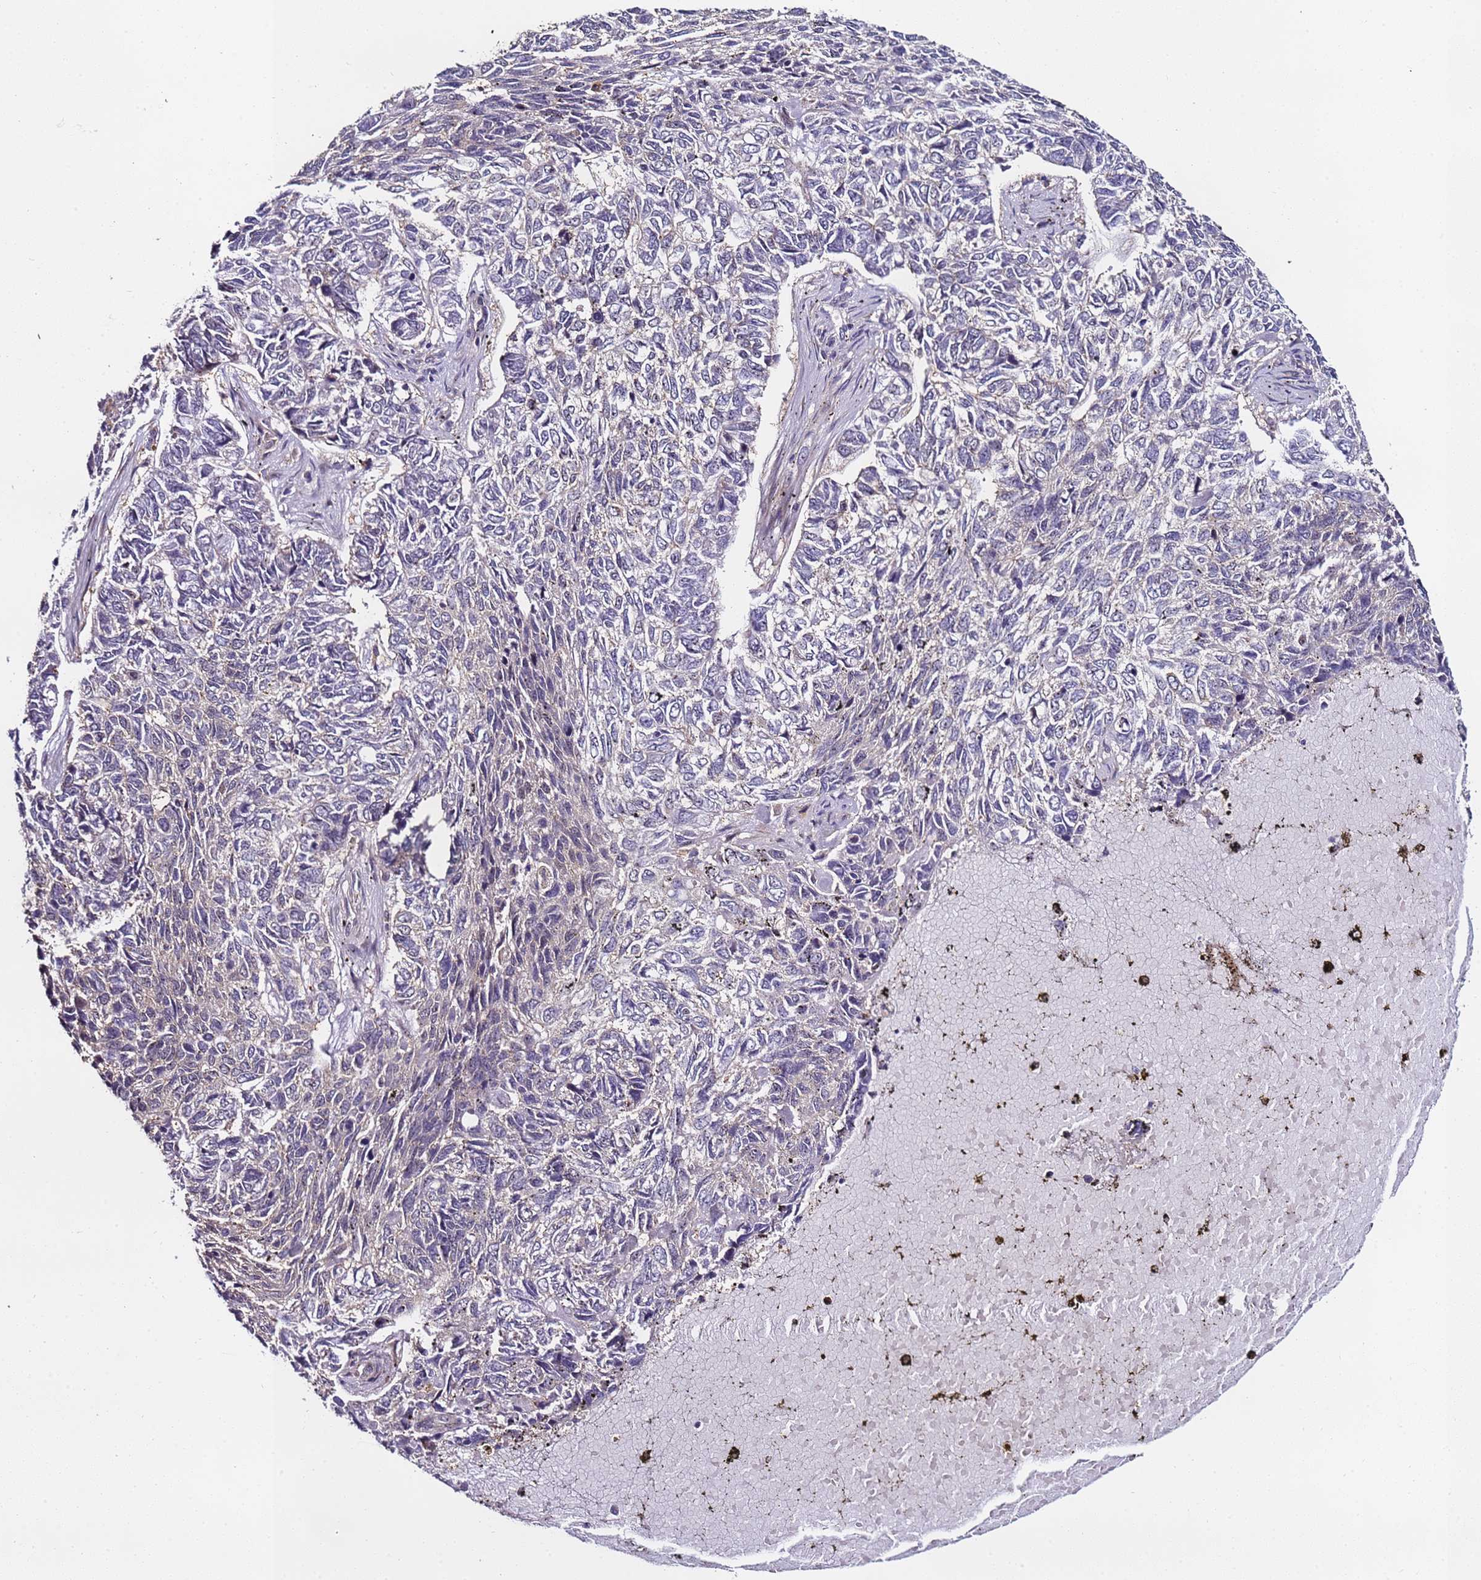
{"staining": {"intensity": "negative", "quantity": "none", "location": "none"}, "tissue": "skin cancer", "cell_type": "Tumor cells", "image_type": "cancer", "snomed": [{"axis": "morphology", "description": "Basal cell carcinoma"}, {"axis": "topography", "description": "Skin"}], "caption": "This is an immunohistochemistry (IHC) image of human skin cancer (basal cell carcinoma). There is no expression in tumor cells.", "gene": "KRI1", "patient": {"sex": "female", "age": 65}}